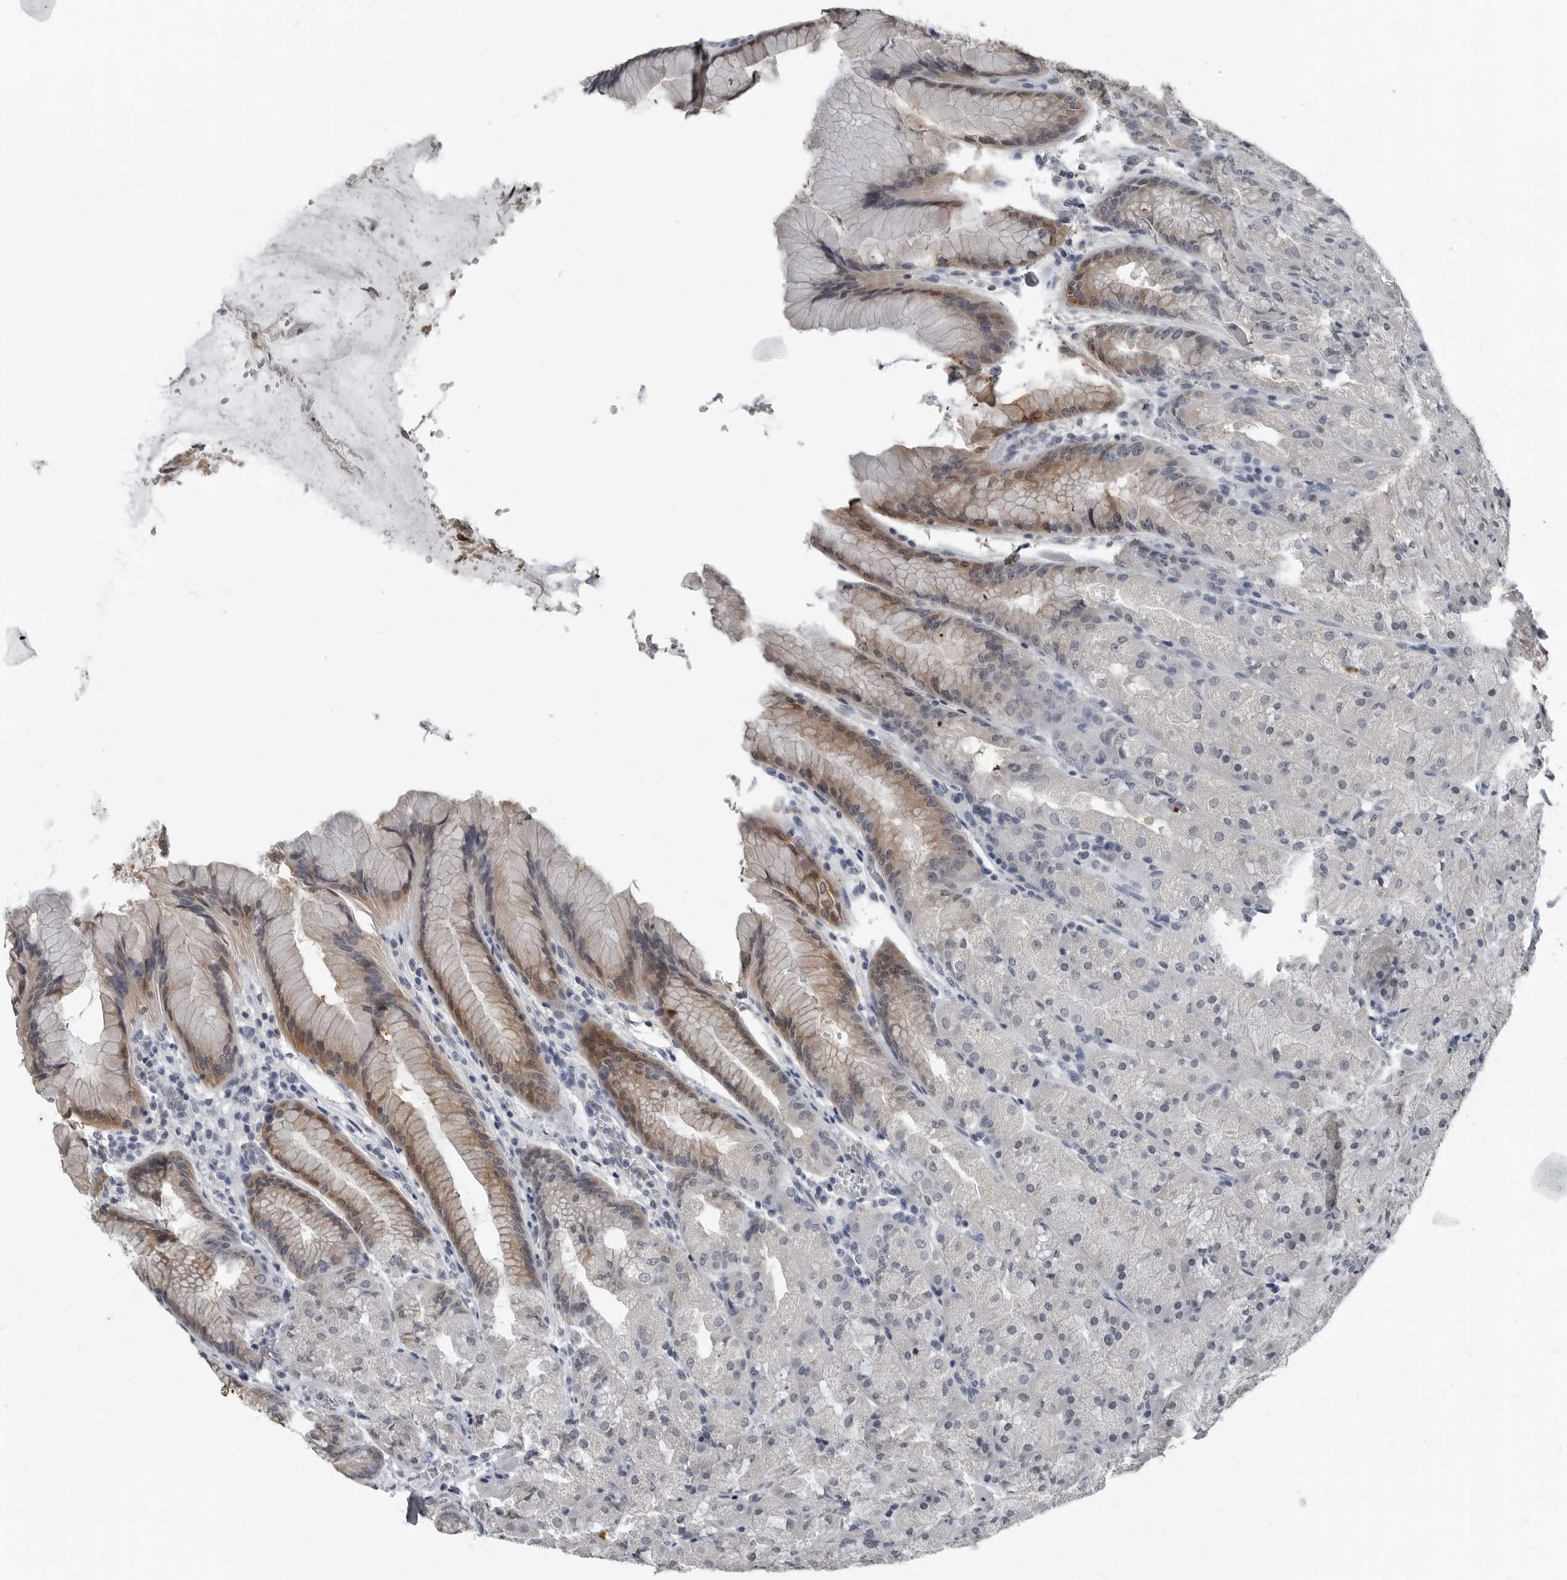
{"staining": {"intensity": "moderate", "quantity": "<25%", "location": "cytoplasmic/membranous,nuclear"}, "tissue": "stomach", "cell_type": "Glandular cells", "image_type": "normal", "snomed": [{"axis": "morphology", "description": "Normal tissue, NOS"}, {"axis": "topography", "description": "Stomach, upper"}, {"axis": "topography", "description": "Stomach"}], "caption": "Immunohistochemistry (IHC) of normal stomach shows low levels of moderate cytoplasmic/membranous,nuclear staining in about <25% of glandular cells.", "gene": "SPINK1", "patient": {"sex": "male", "age": 48}}